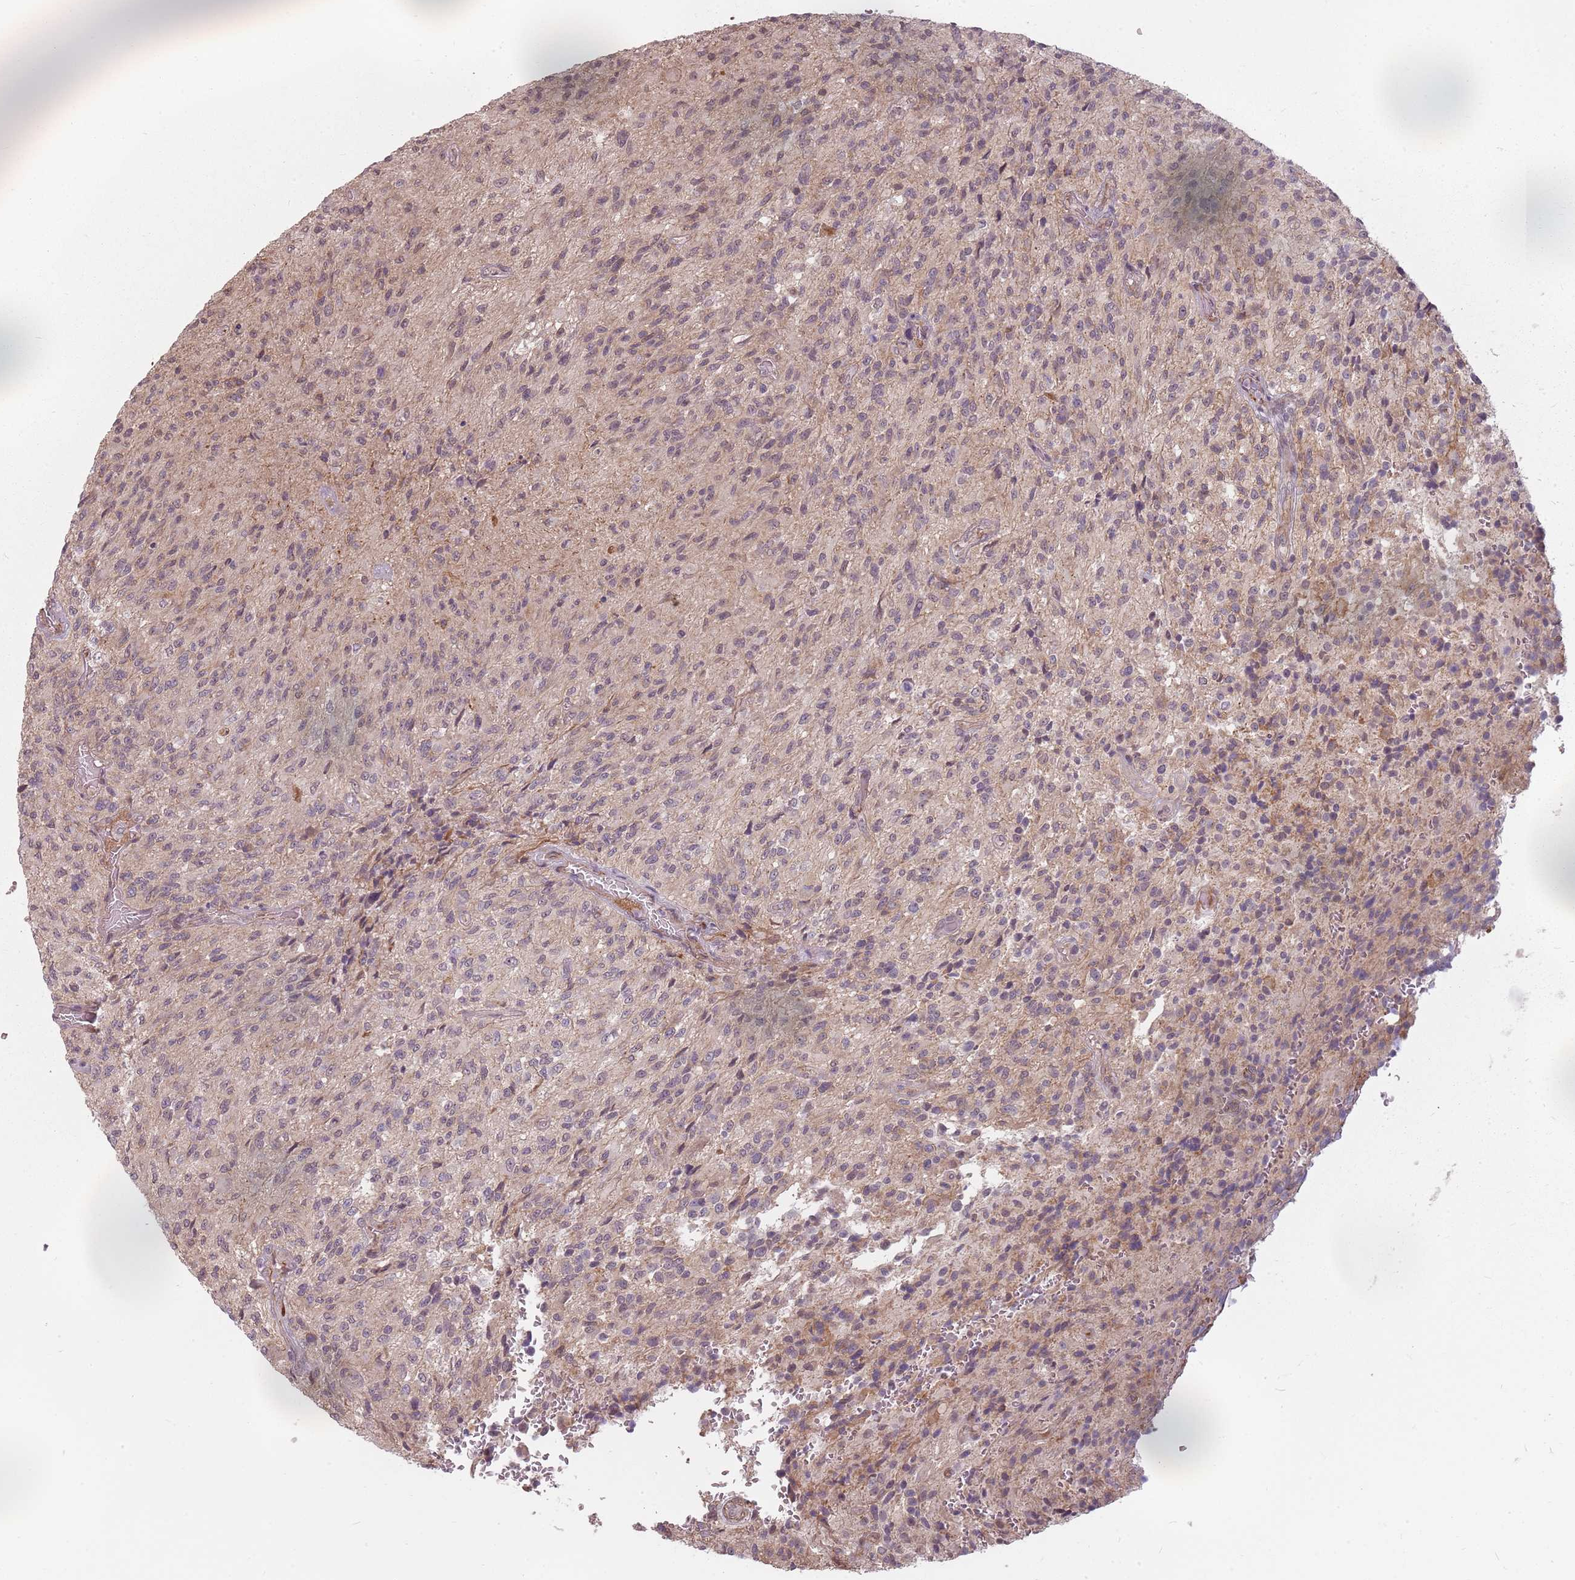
{"staining": {"intensity": "weak", "quantity": "<25%", "location": "cytoplasmic/membranous"}, "tissue": "glioma", "cell_type": "Tumor cells", "image_type": "cancer", "snomed": [{"axis": "morphology", "description": "Normal tissue, NOS"}, {"axis": "morphology", "description": "Glioma, malignant, High grade"}, {"axis": "topography", "description": "Cerebral cortex"}], "caption": "Immunohistochemical staining of glioma exhibits no significant positivity in tumor cells.", "gene": "PPP1R14C", "patient": {"sex": "male", "age": 56}}